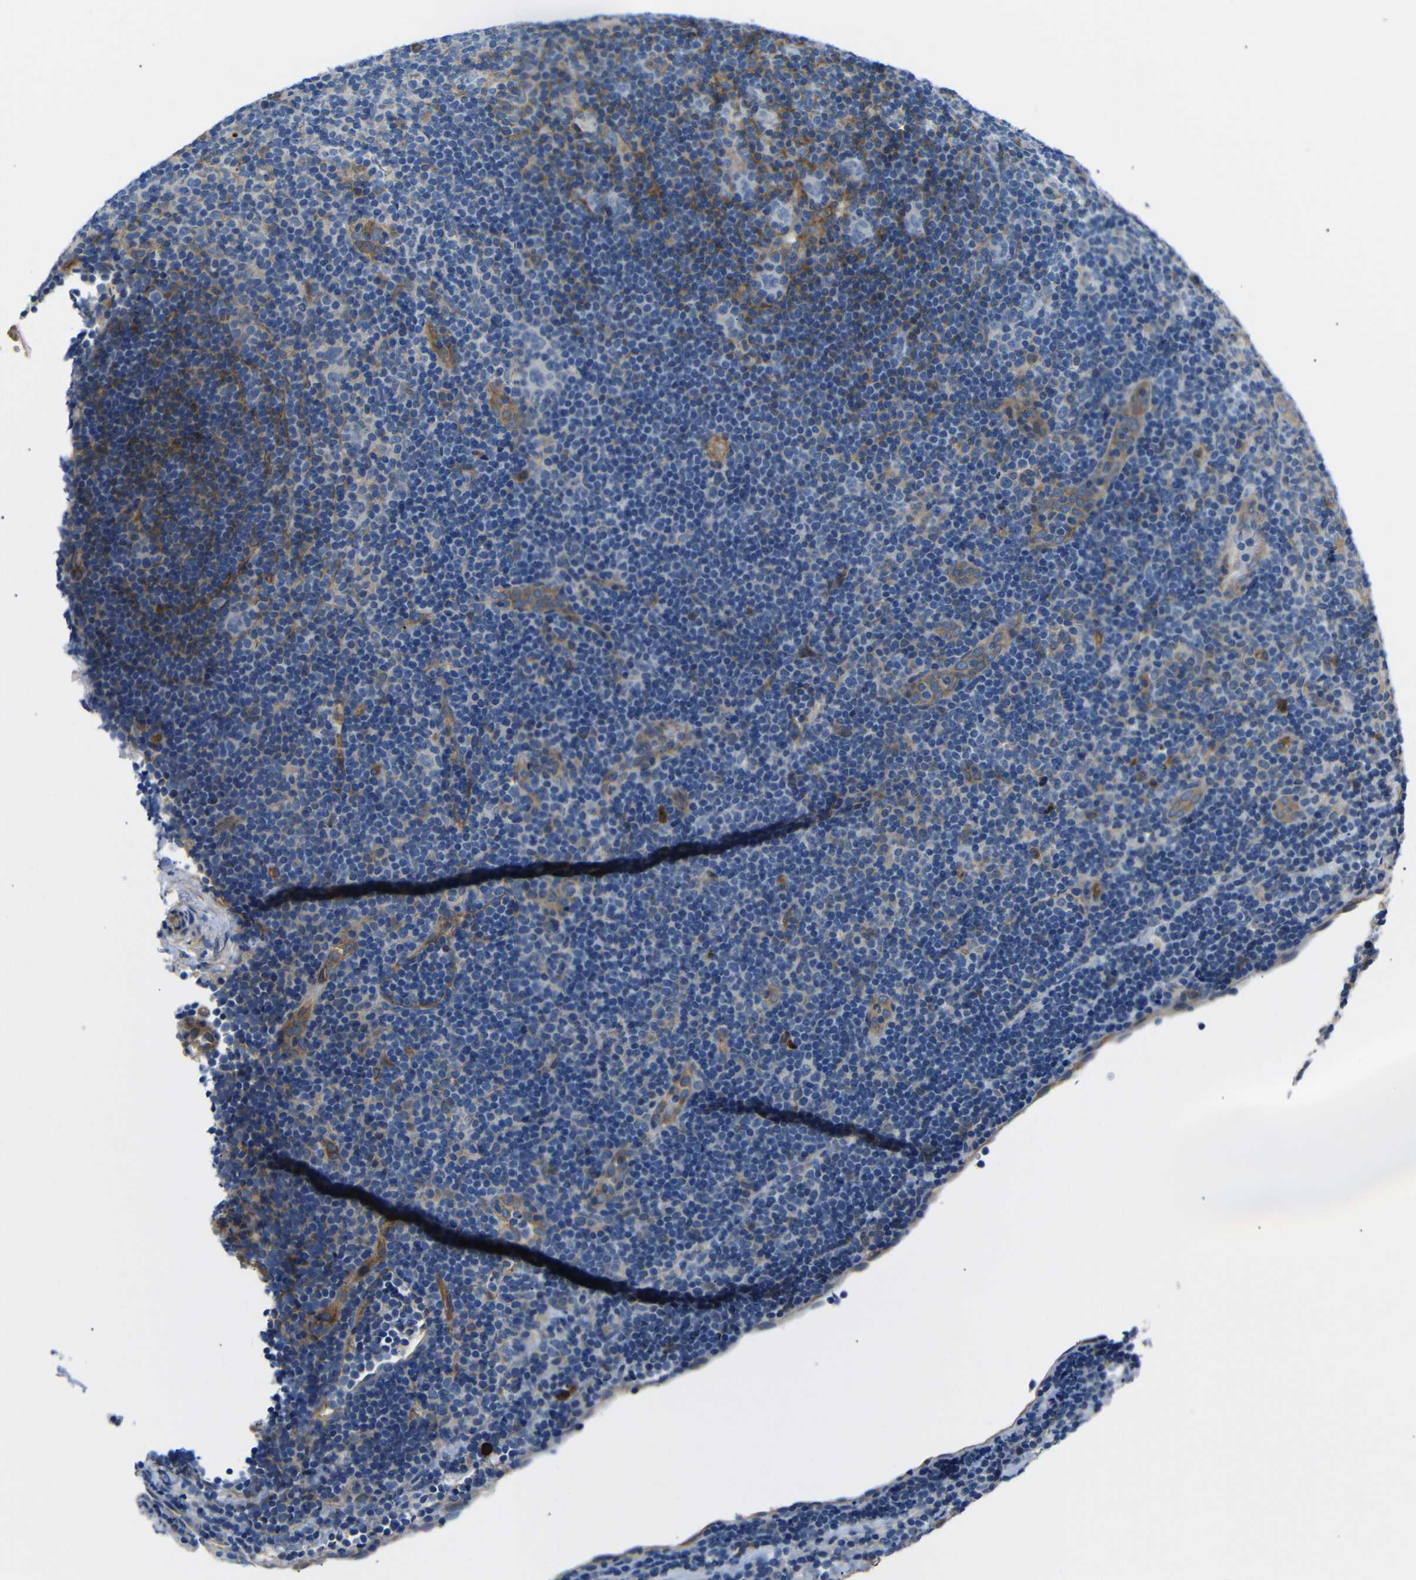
{"staining": {"intensity": "negative", "quantity": "none", "location": "none"}, "tissue": "lymphoma", "cell_type": "Tumor cells", "image_type": "cancer", "snomed": [{"axis": "morphology", "description": "Hodgkin's disease, NOS"}, {"axis": "topography", "description": "Lymph node"}], "caption": "The histopathology image reveals no staining of tumor cells in Hodgkin's disease.", "gene": "MYO1B", "patient": {"sex": "female", "age": 57}}